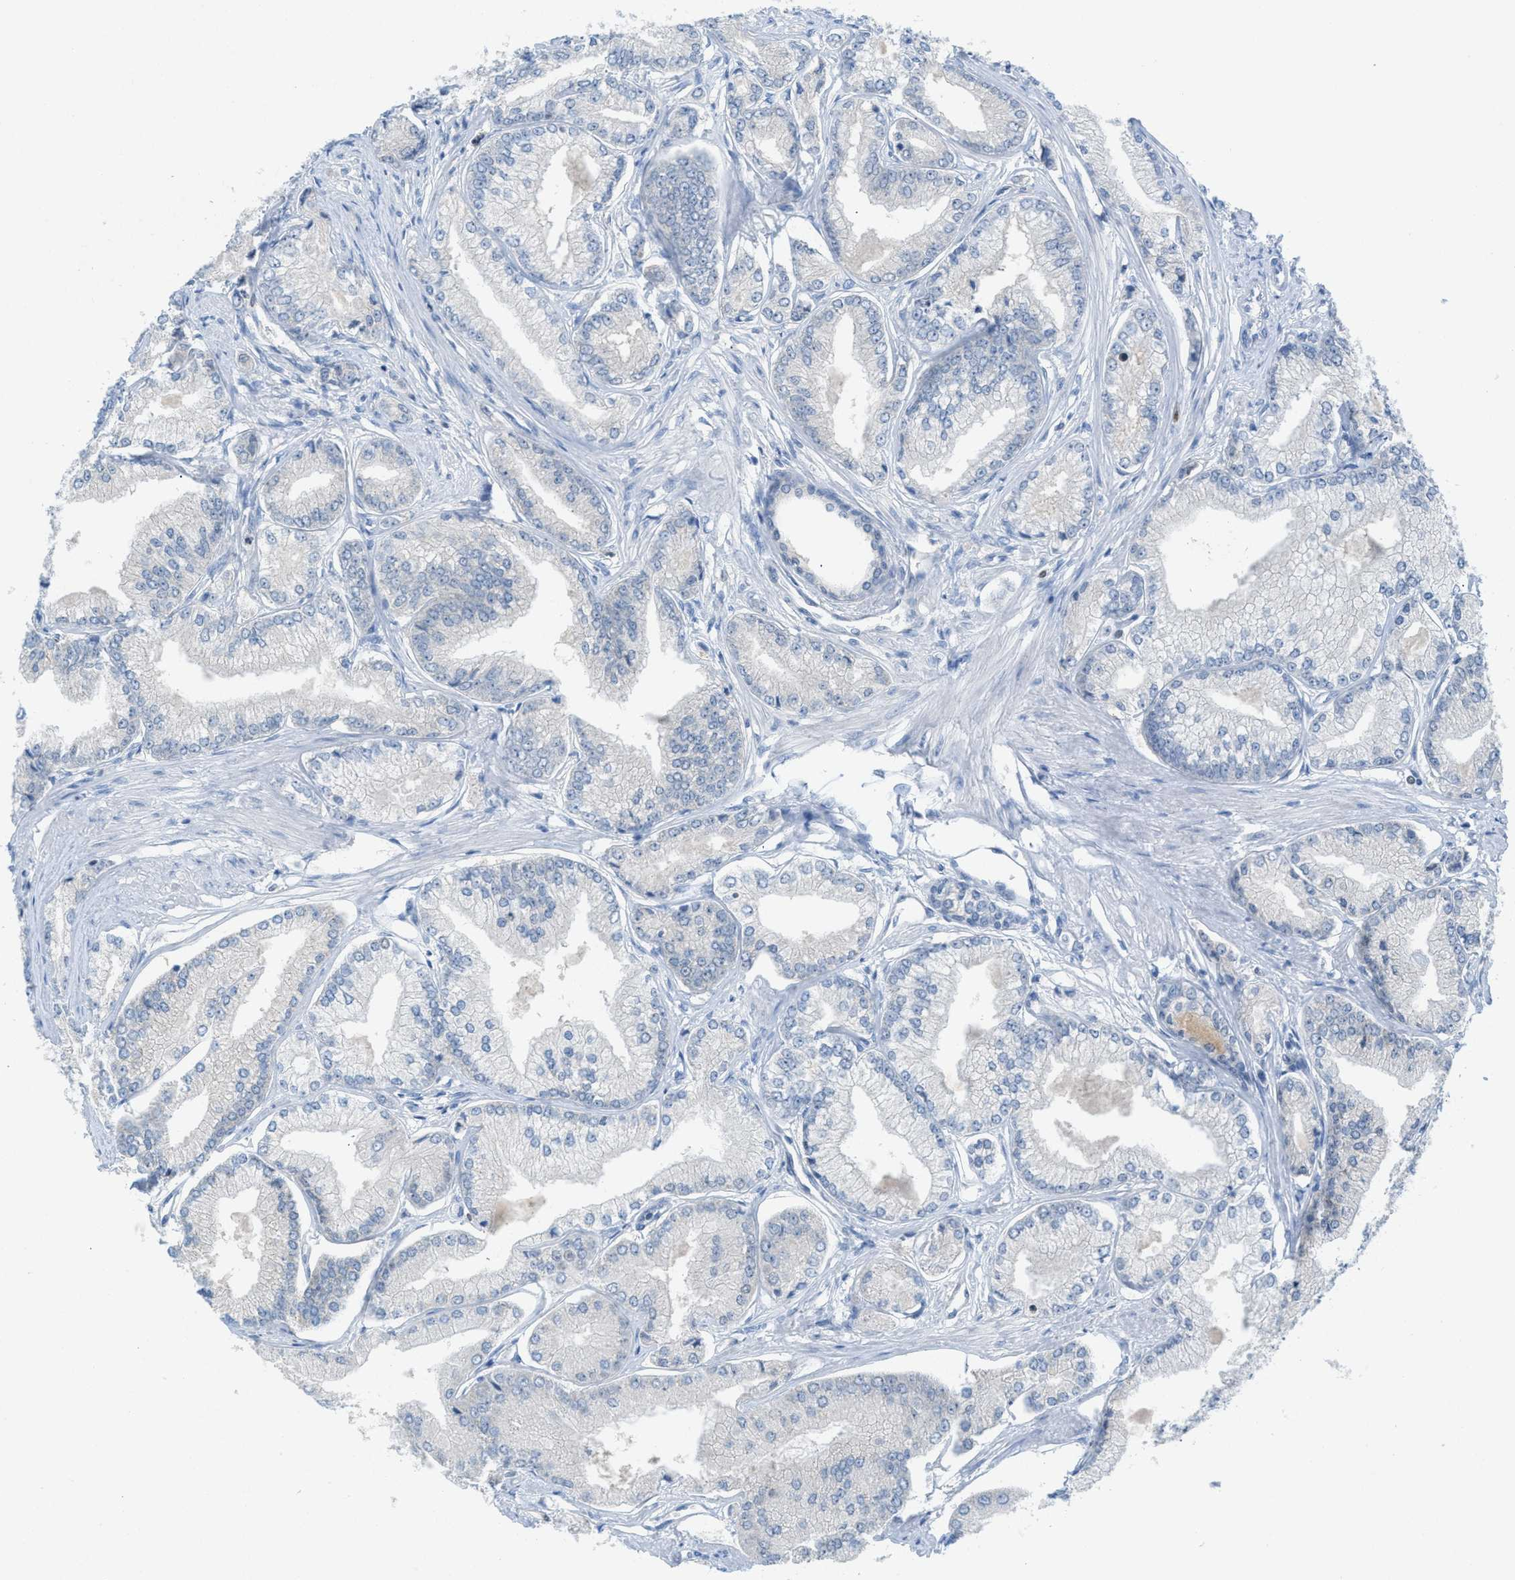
{"staining": {"intensity": "negative", "quantity": "none", "location": "none"}, "tissue": "prostate cancer", "cell_type": "Tumor cells", "image_type": "cancer", "snomed": [{"axis": "morphology", "description": "Adenocarcinoma, Low grade"}, {"axis": "topography", "description": "Prostate"}], "caption": "The histopathology image displays no staining of tumor cells in prostate adenocarcinoma (low-grade).", "gene": "PPM1D", "patient": {"sex": "male", "age": 52}}